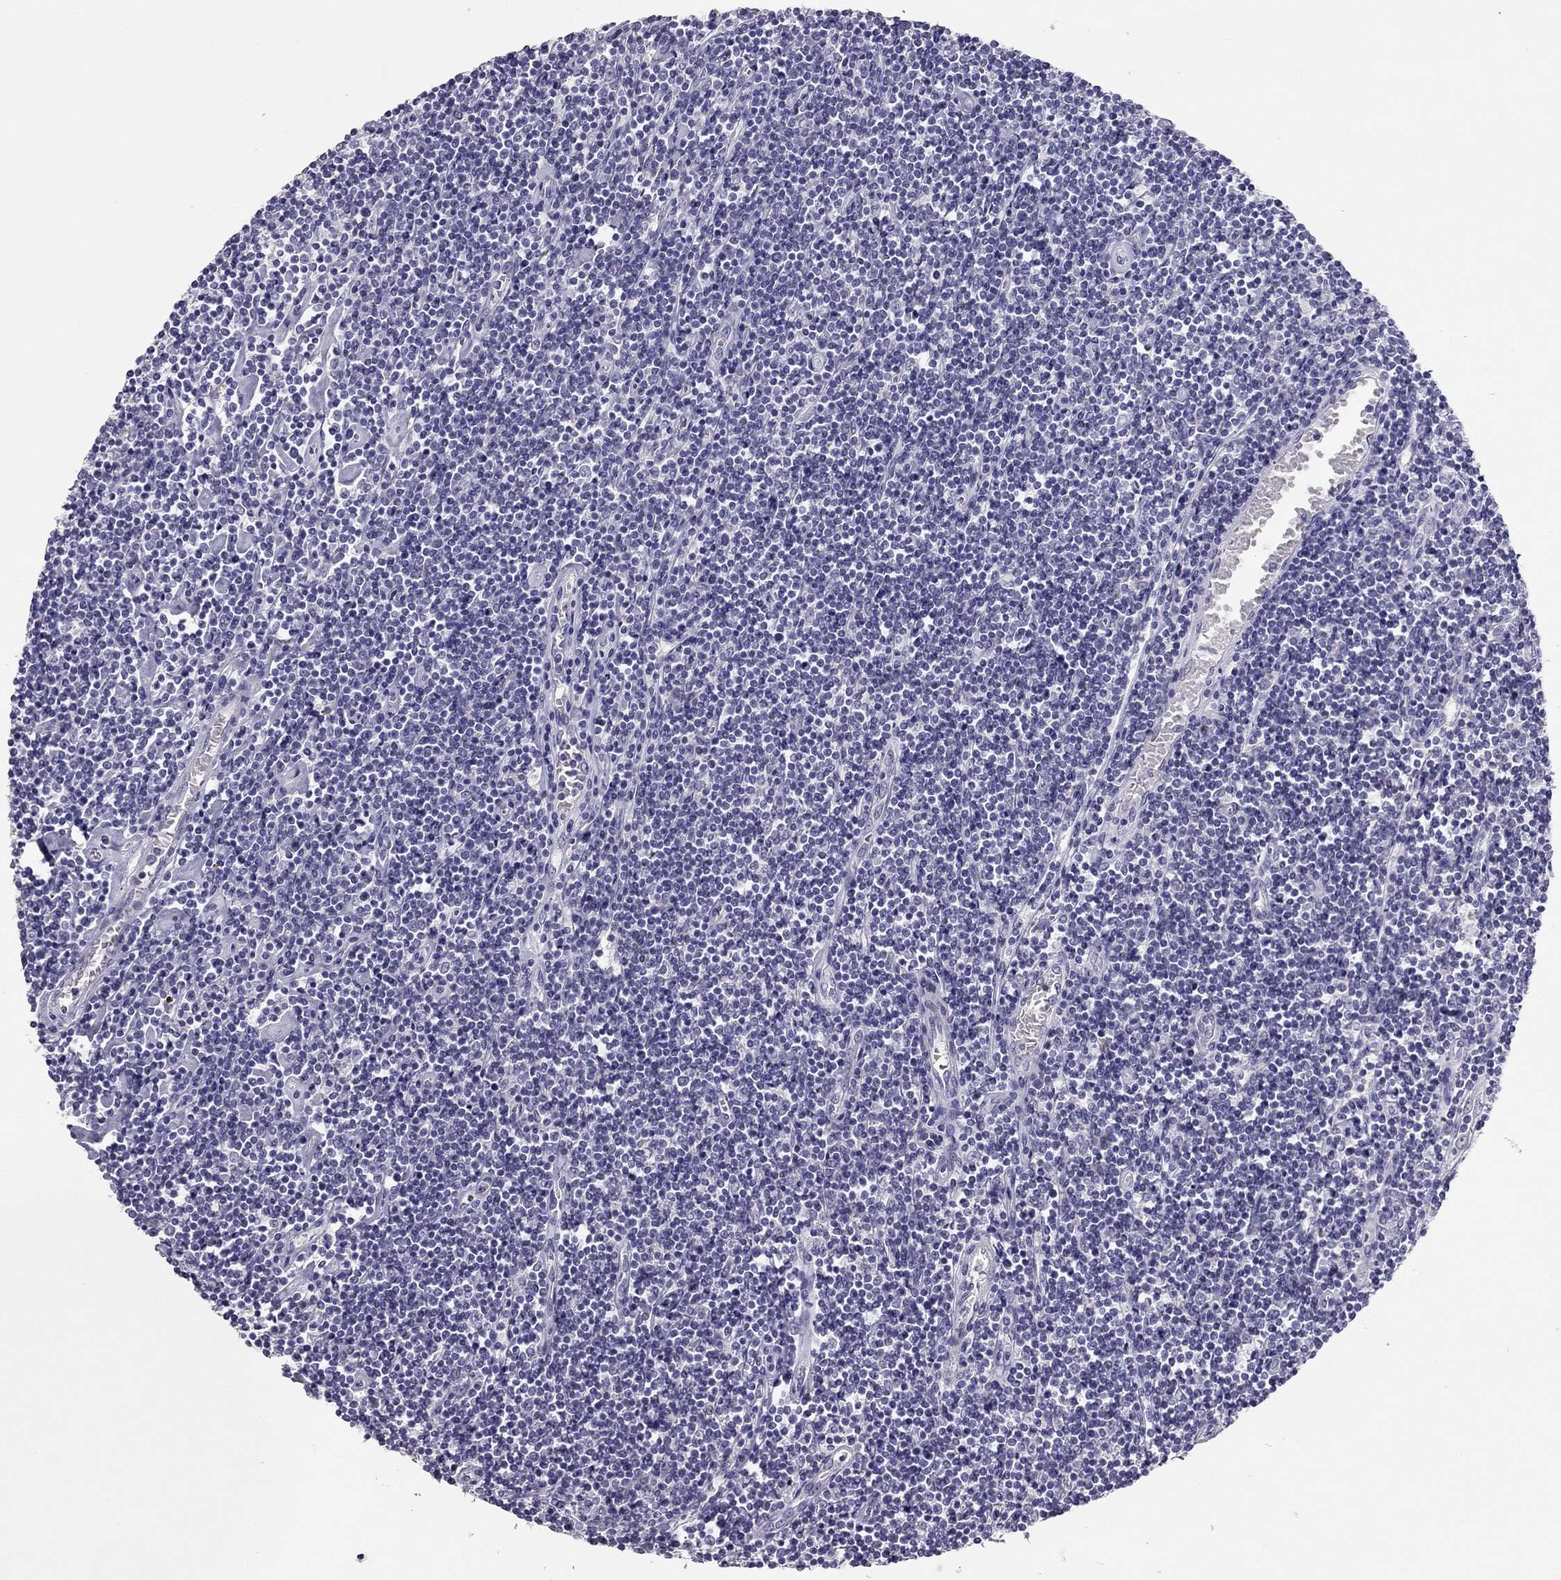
{"staining": {"intensity": "negative", "quantity": "none", "location": "none"}, "tissue": "lymphoma", "cell_type": "Tumor cells", "image_type": "cancer", "snomed": [{"axis": "morphology", "description": "Hodgkin's disease, NOS"}, {"axis": "topography", "description": "Lymph node"}], "caption": "IHC of Hodgkin's disease displays no expression in tumor cells.", "gene": "RHO", "patient": {"sex": "male", "age": 40}}